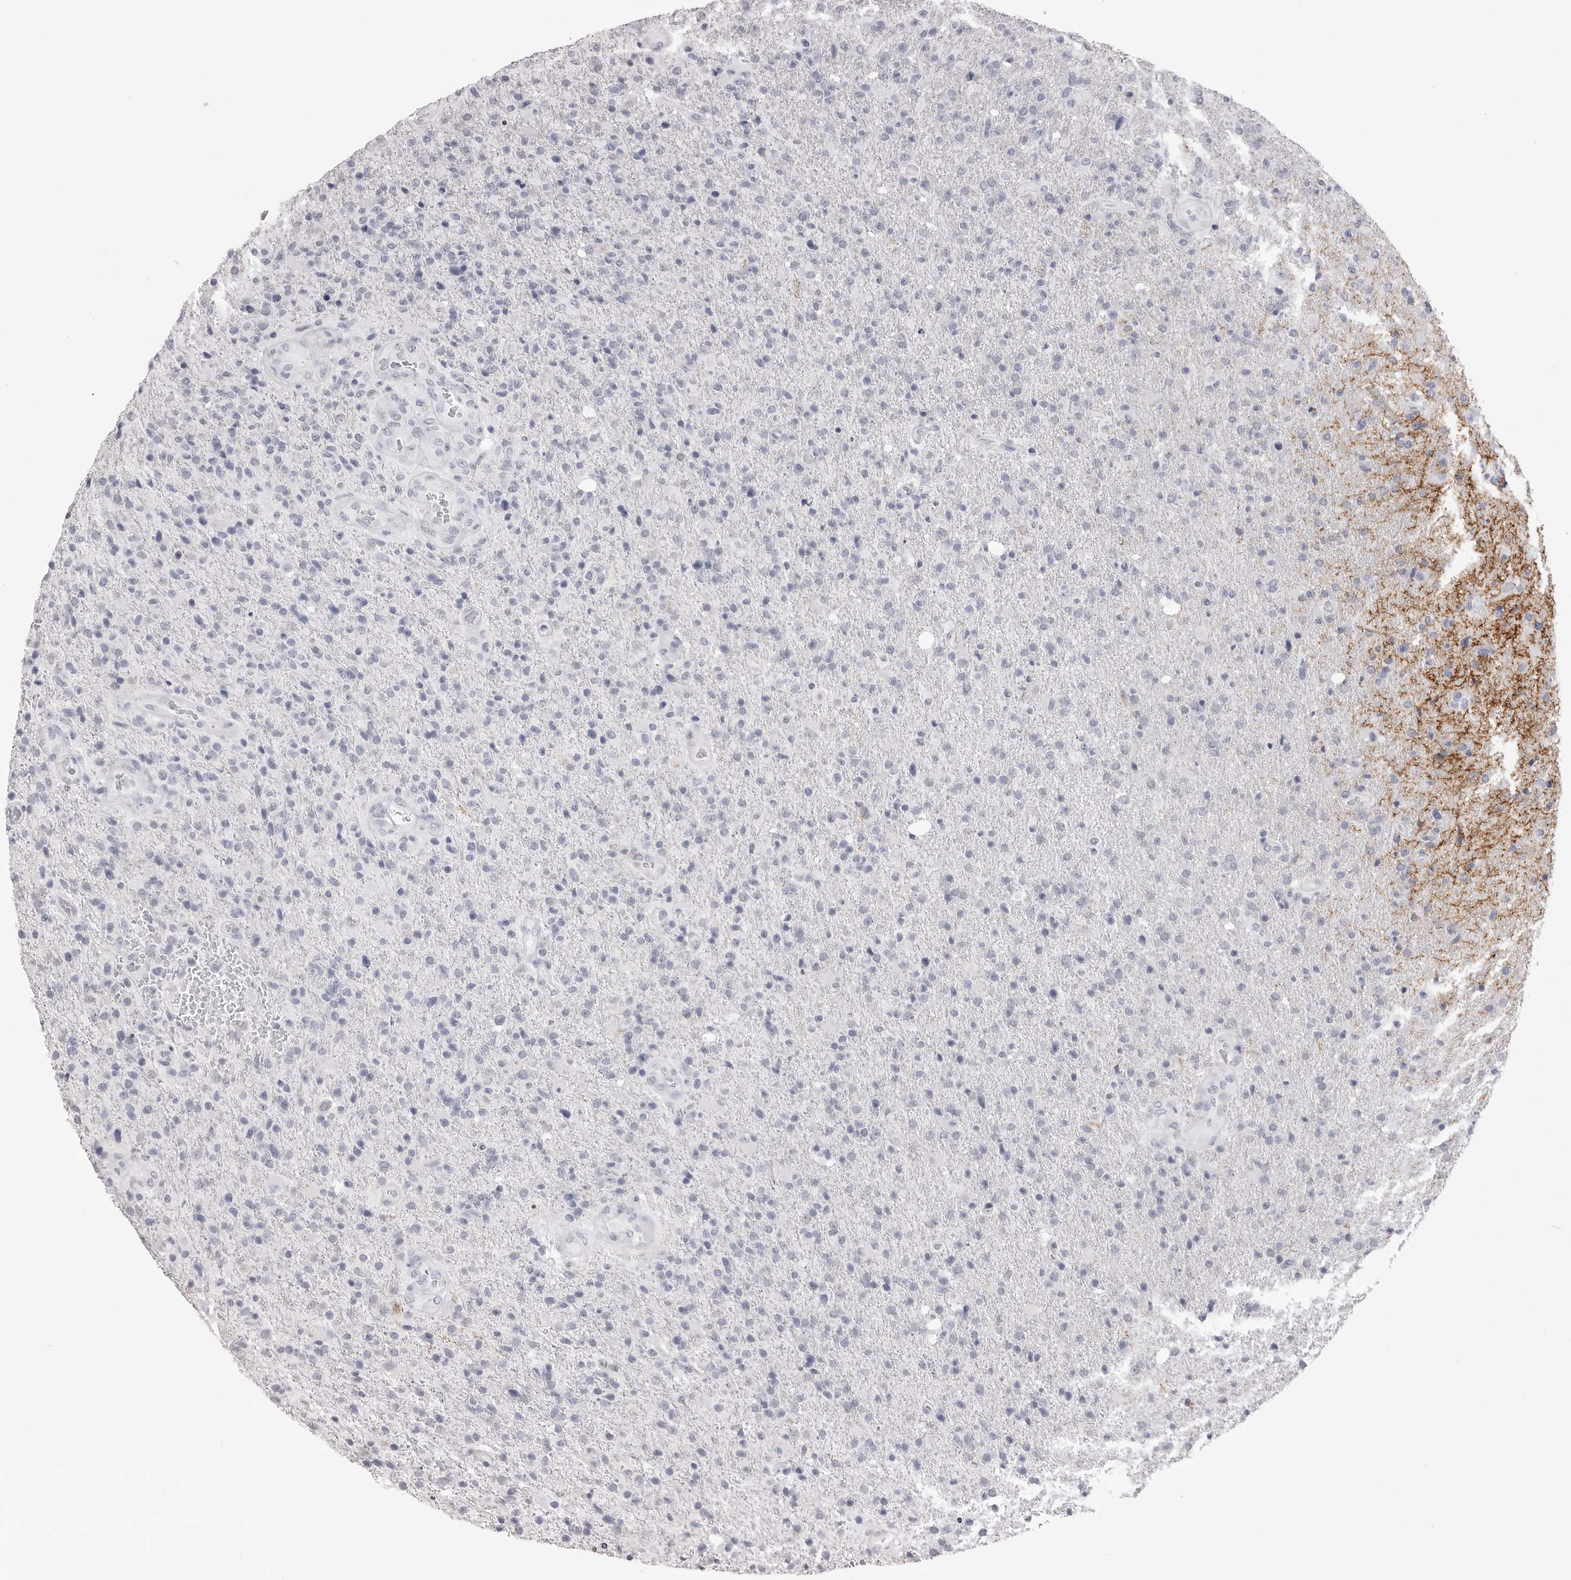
{"staining": {"intensity": "negative", "quantity": "none", "location": "none"}, "tissue": "glioma", "cell_type": "Tumor cells", "image_type": "cancer", "snomed": [{"axis": "morphology", "description": "Glioma, malignant, High grade"}, {"axis": "topography", "description": "Brain"}], "caption": "The histopathology image displays no significant staining in tumor cells of malignant high-grade glioma.", "gene": "ICAM5", "patient": {"sex": "male", "age": 72}}